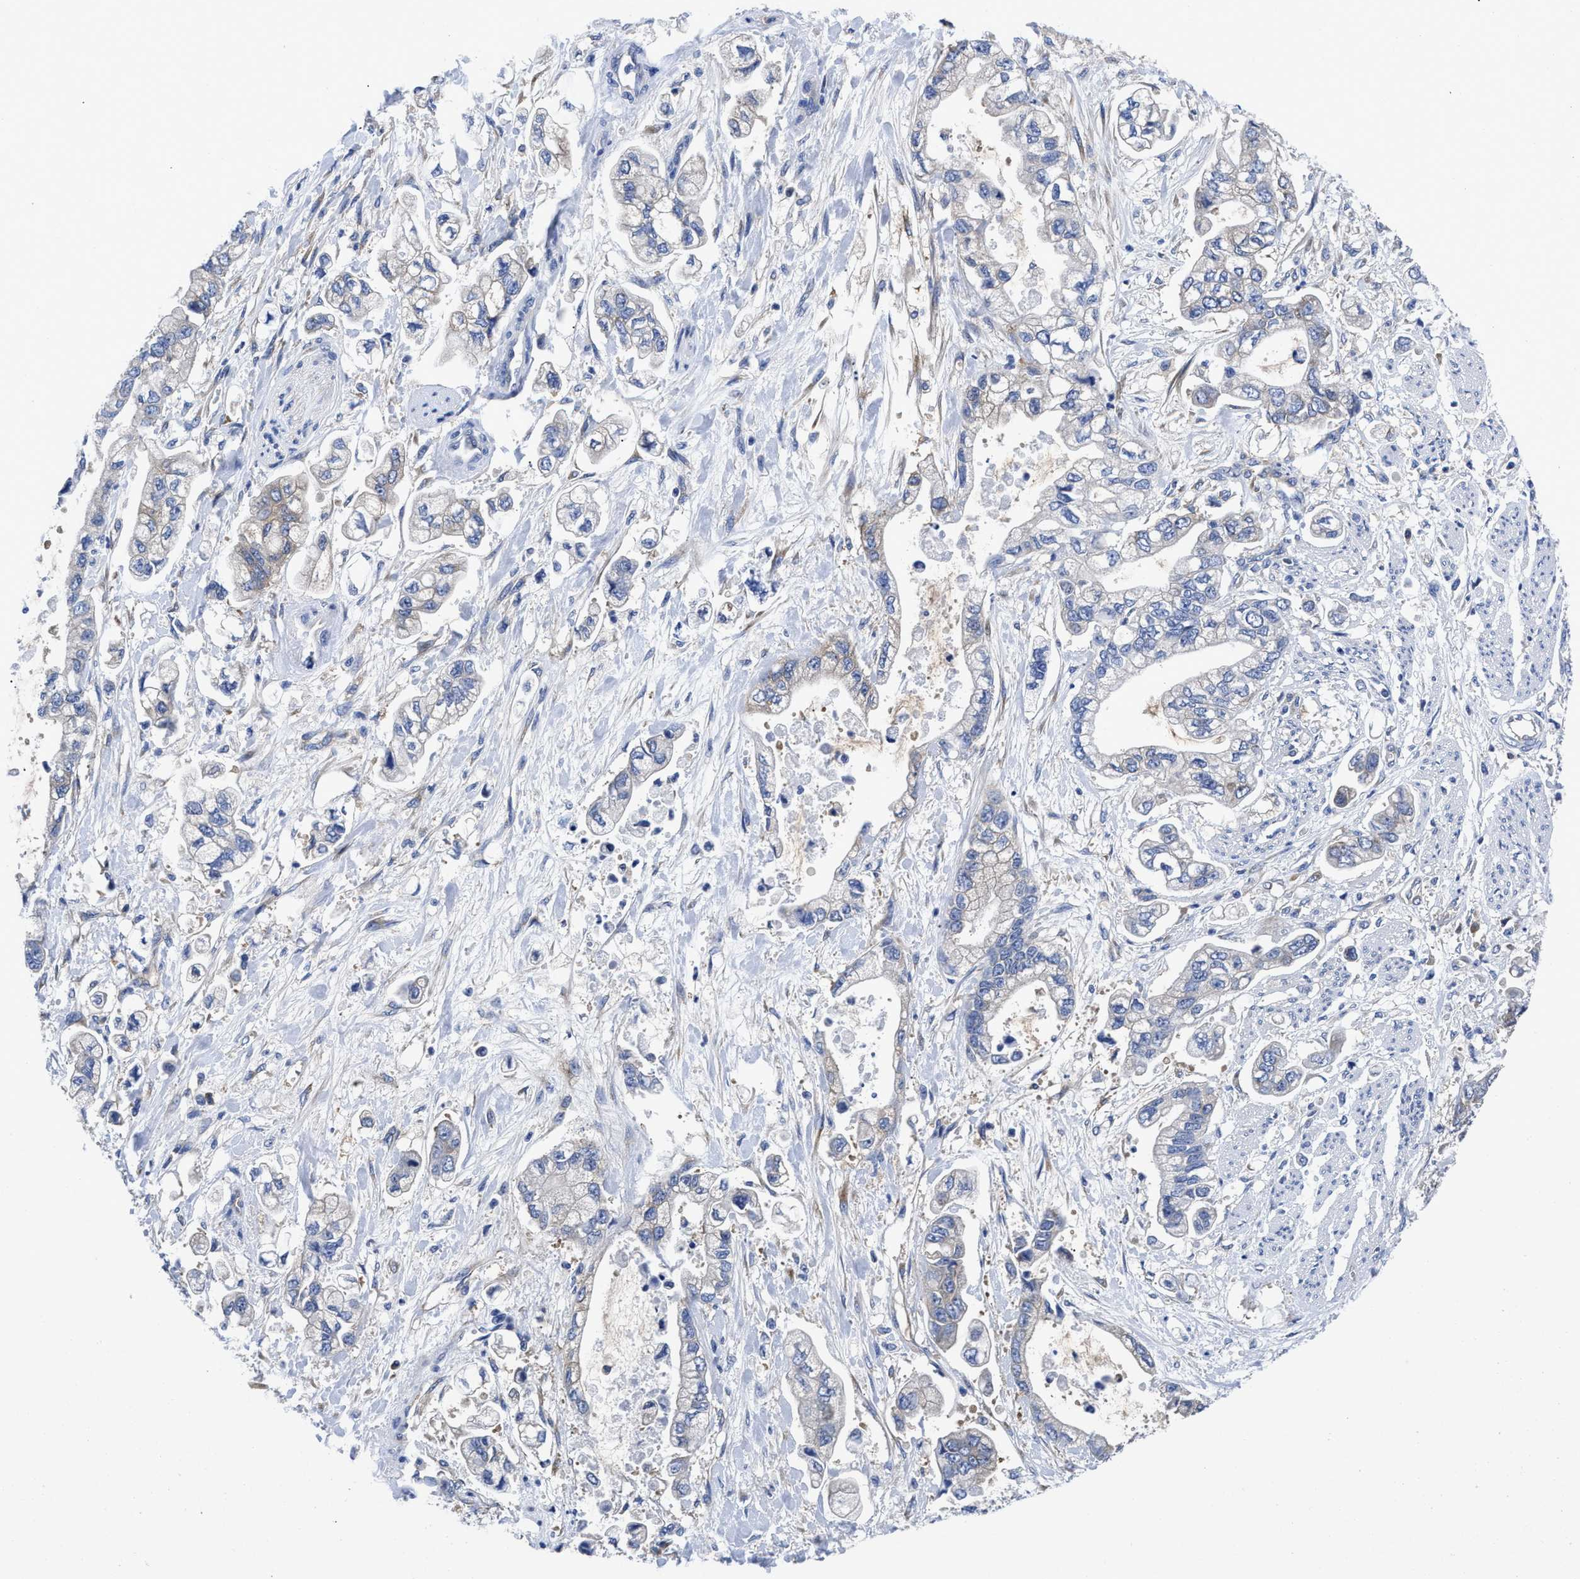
{"staining": {"intensity": "negative", "quantity": "none", "location": "none"}, "tissue": "stomach cancer", "cell_type": "Tumor cells", "image_type": "cancer", "snomed": [{"axis": "morphology", "description": "Normal tissue, NOS"}, {"axis": "morphology", "description": "Adenocarcinoma, NOS"}, {"axis": "topography", "description": "Stomach"}], "caption": "High magnification brightfield microscopy of adenocarcinoma (stomach) stained with DAB (3,3'-diaminobenzidine) (brown) and counterstained with hematoxylin (blue): tumor cells show no significant staining.", "gene": "YARS1", "patient": {"sex": "male", "age": 62}}